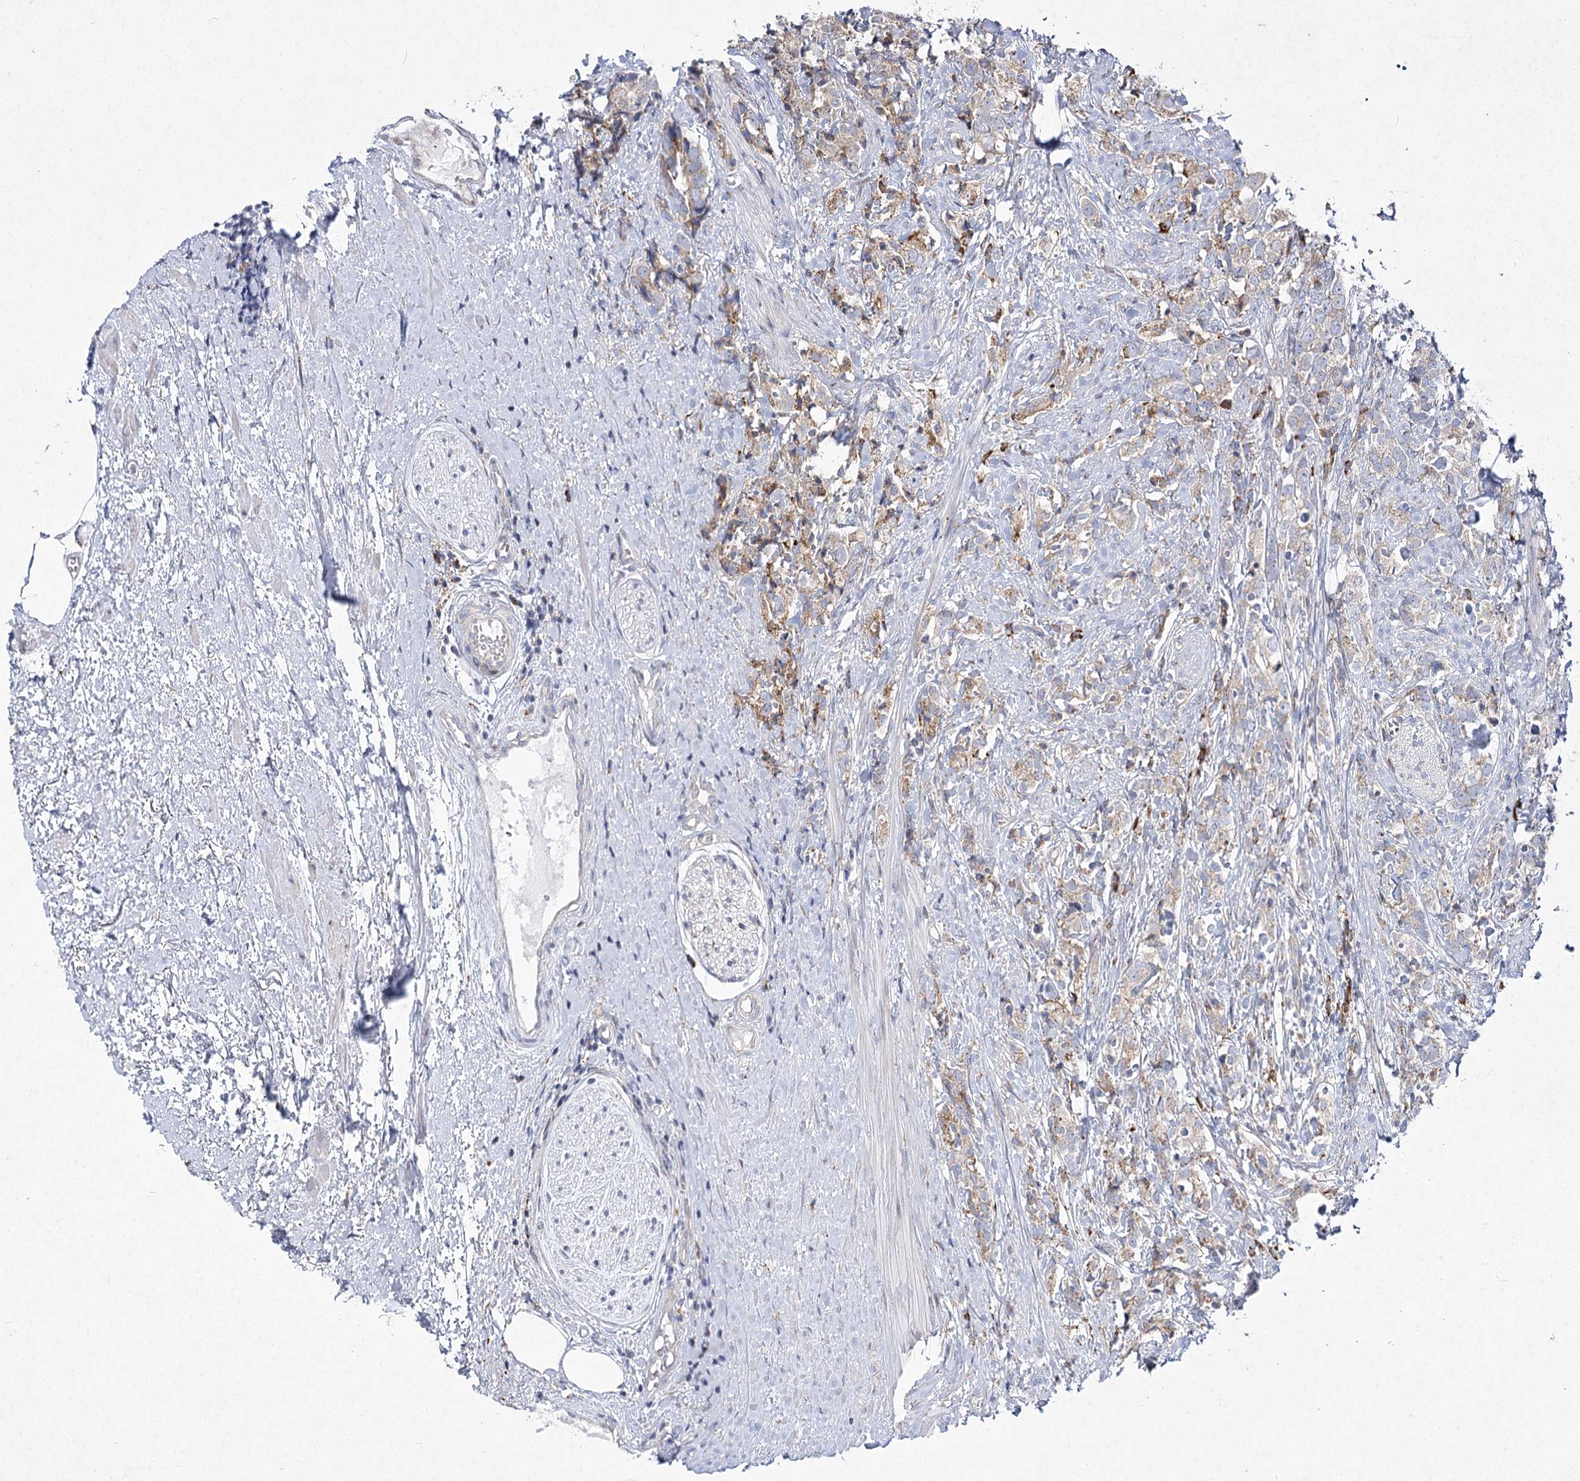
{"staining": {"intensity": "weak", "quantity": "25%-75%", "location": "cytoplasmic/membranous"}, "tissue": "prostate cancer", "cell_type": "Tumor cells", "image_type": "cancer", "snomed": [{"axis": "morphology", "description": "Adenocarcinoma, High grade"}, {"axis": "topography", "description": "Prostate"}], "caption": "Brown immunohistochemical staining in human high-grade adenocarcinoma (prostate) exhibits weak cytoplasmic/membranous expression in approximately 25%-75% of tumor cells. (Brightfield microscopy of DAB IHC at high magnification).", "gene": "NHLRC2", "patient": {"sex": "male", "age": 69}}